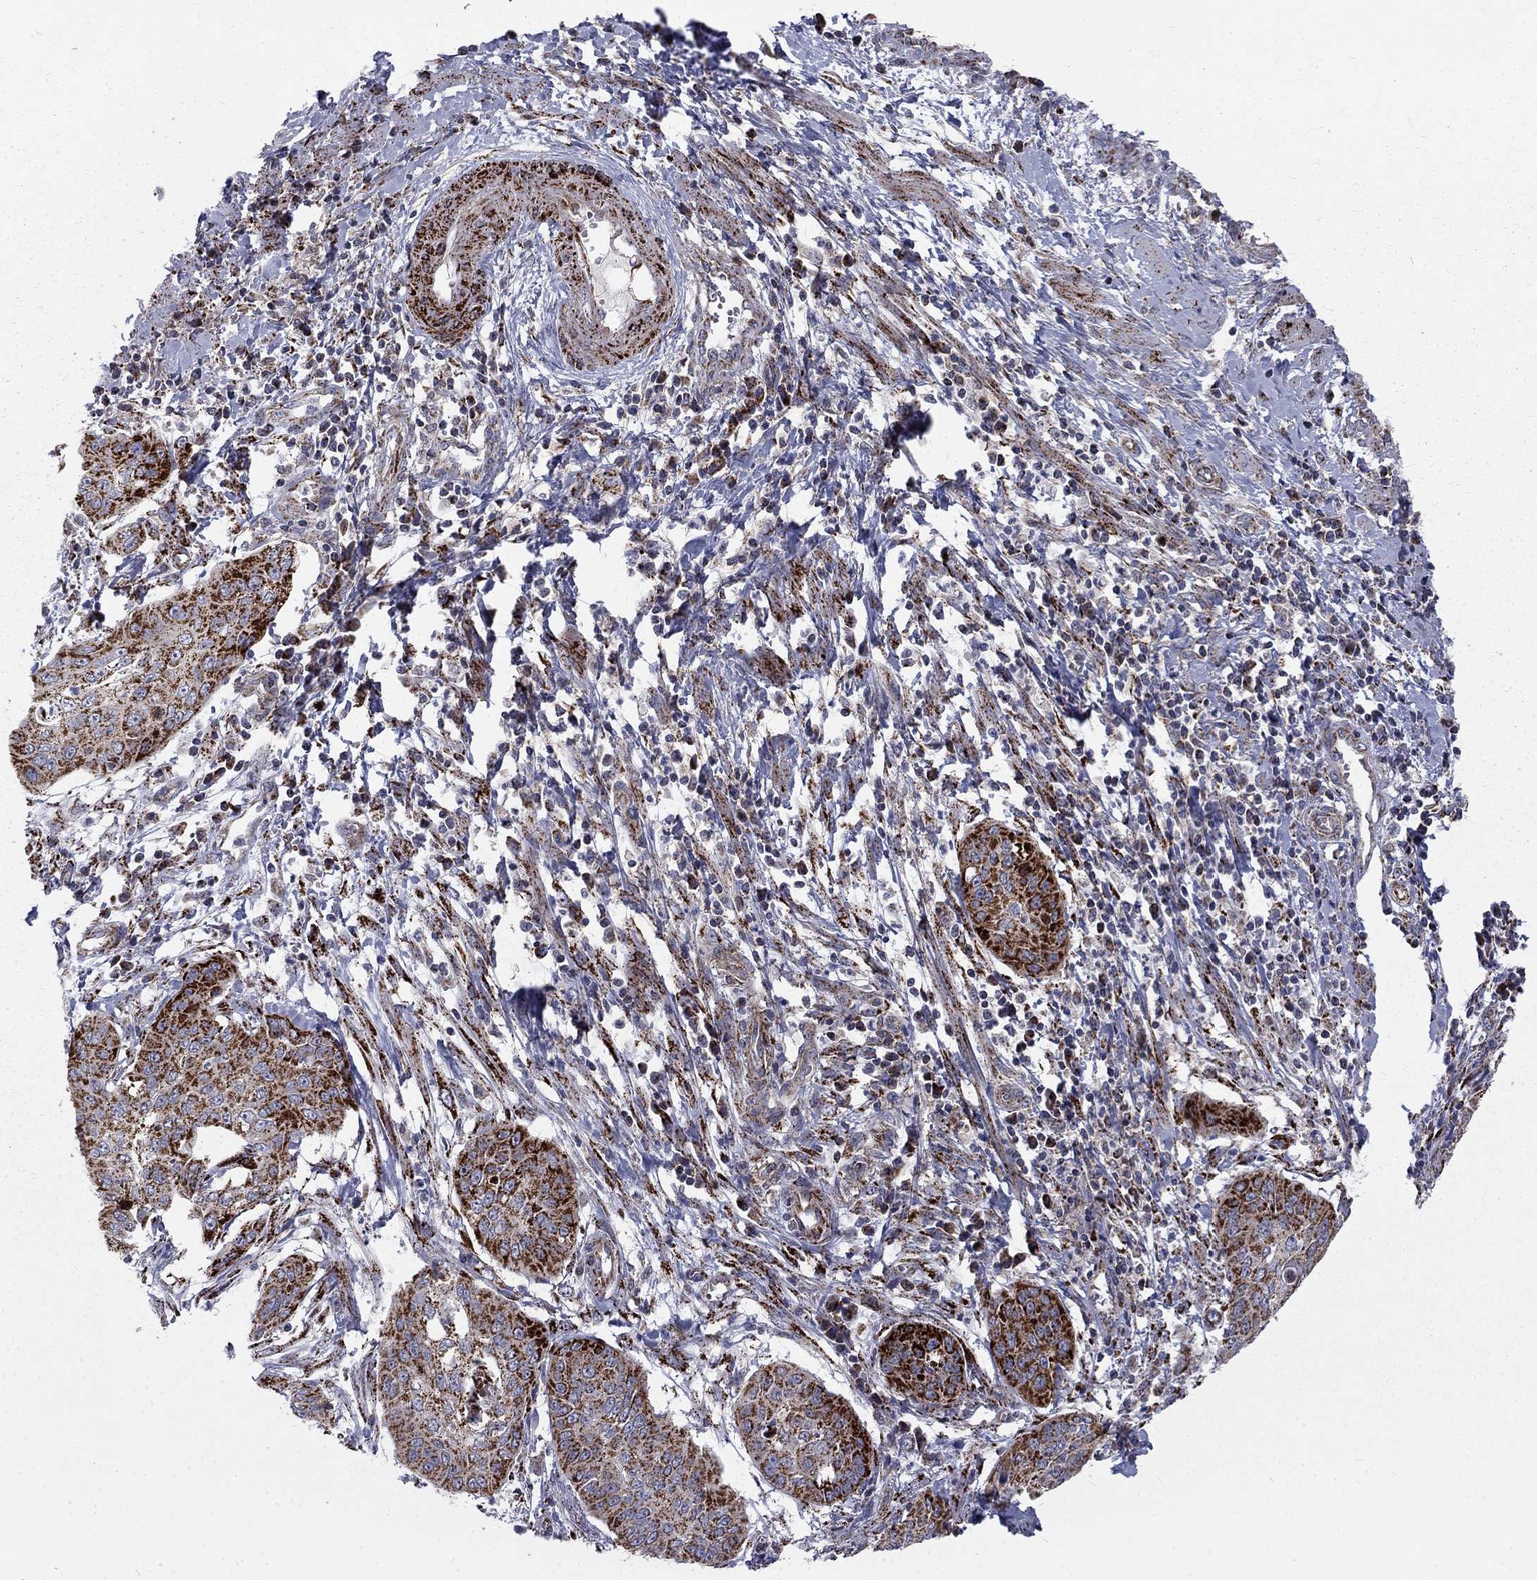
{"staining": {"intensity": "strong", "quantity": ">75%", "location": "cytoplasmic/membranous"}, "tissue": "cervical cancer", "cell_type": "Tumor cells", "image_type": "cancer", "snomed": [{"axis": "morphology", "description": "Squamous cell carcinoma, NOS"}, {"axis": "topography", "description": "Cervix"}], "caption": "Immunohistochemical staining of cervical squamous cell carcinoma displays high levels of strong cytoplasmic/membranous positivity in approximately >75% of tumor cells. (DAB = brown stain, brightfield microscopy at high magnification).", "gene": "ALDH1B1", "patient": {"sex": "female", "age": 39}}